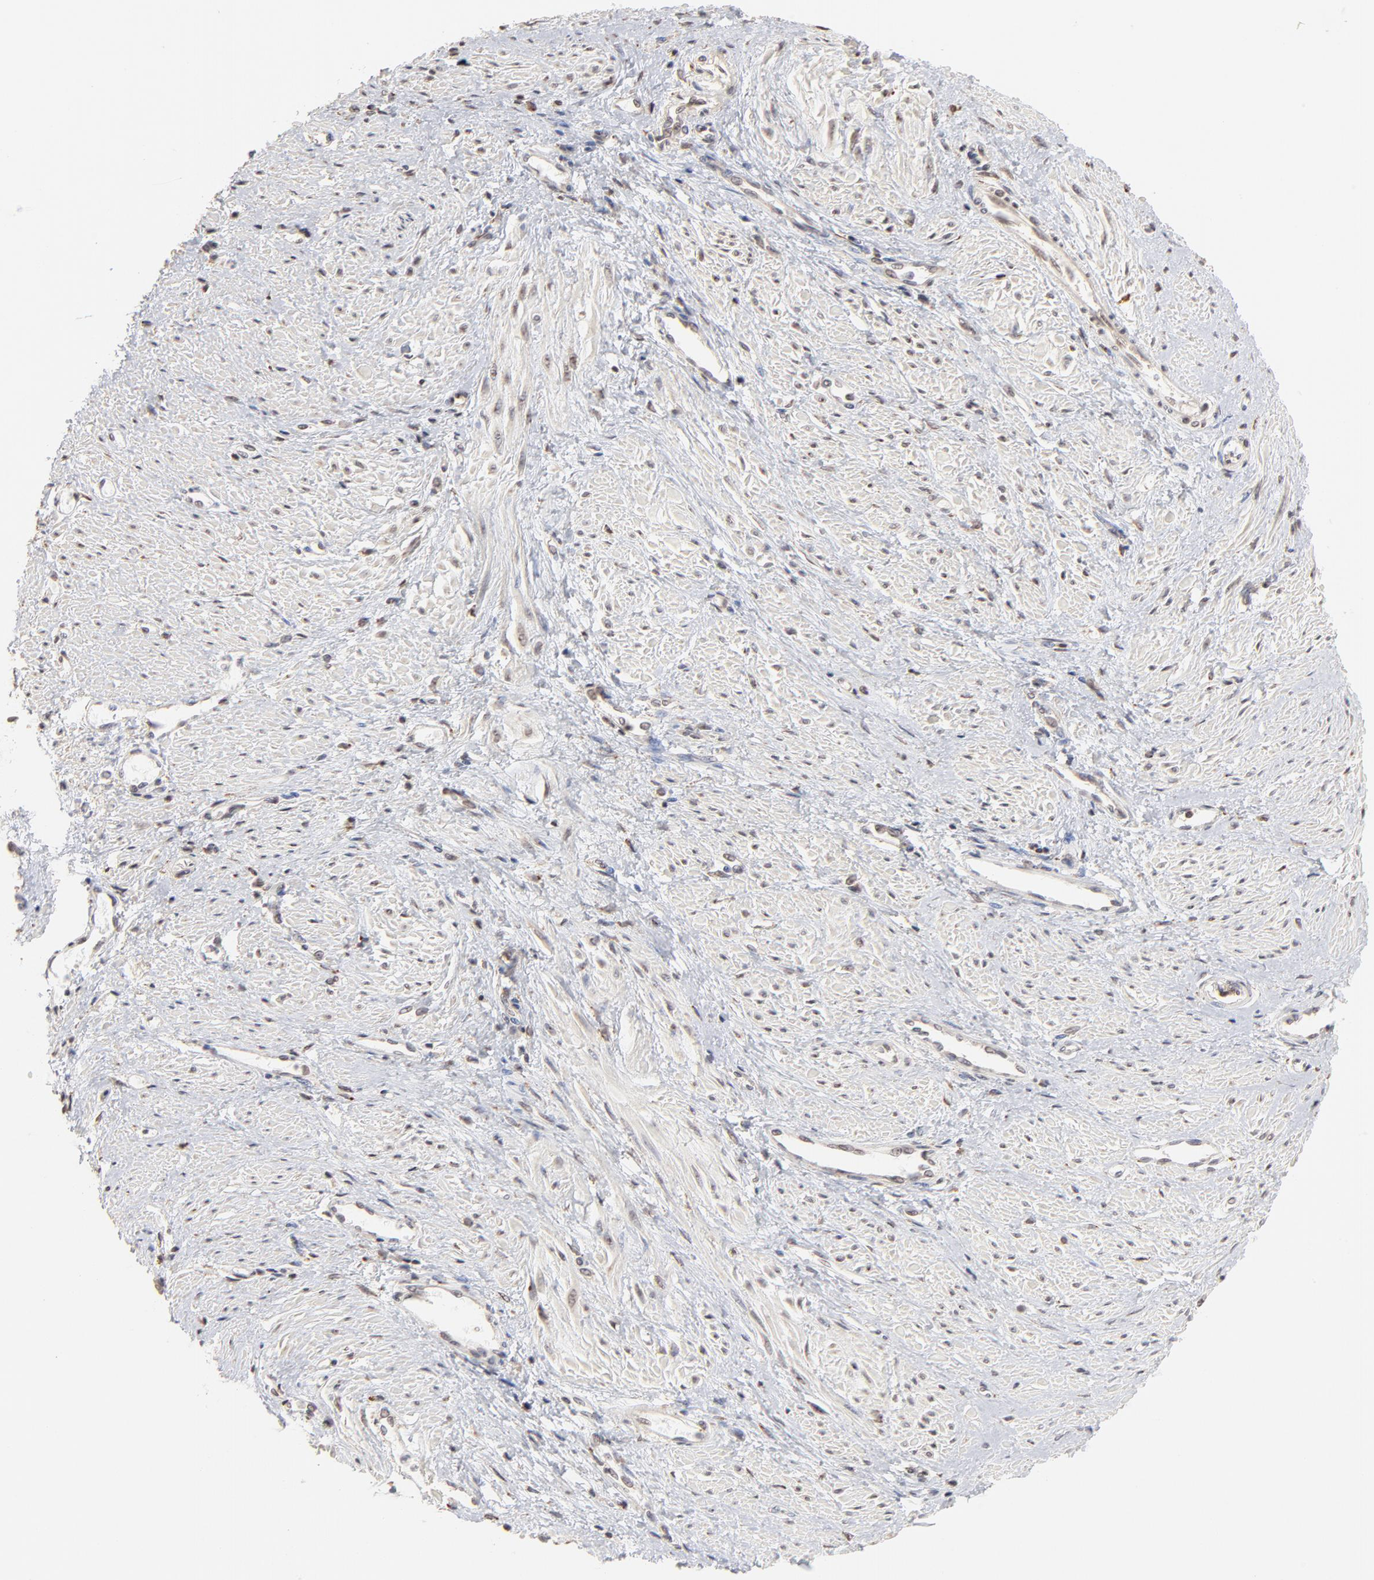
{"staining": {"intensity": "weak", "quantity": ">75%", "location": "nuclear"}, "tissue": "smooth muscle", "cell_type": "Smooth muscle cells", "image_type": "normal", "snomed": [{"axis": "morphology", "description": "Normal tissue, NOS"}, {"axis": "topography", "description": "Smooth muscle"}, {"axis": "topography", "description": "Uterus"}], "caption": "Unremarkable smooth muscle was stained to show a protein in brown. There is low levels of weak nuclear positivity in about >75% of smooth muscle cells.", "gene": "ARIH1", "patient": {"sex": "female", "age": 39}}